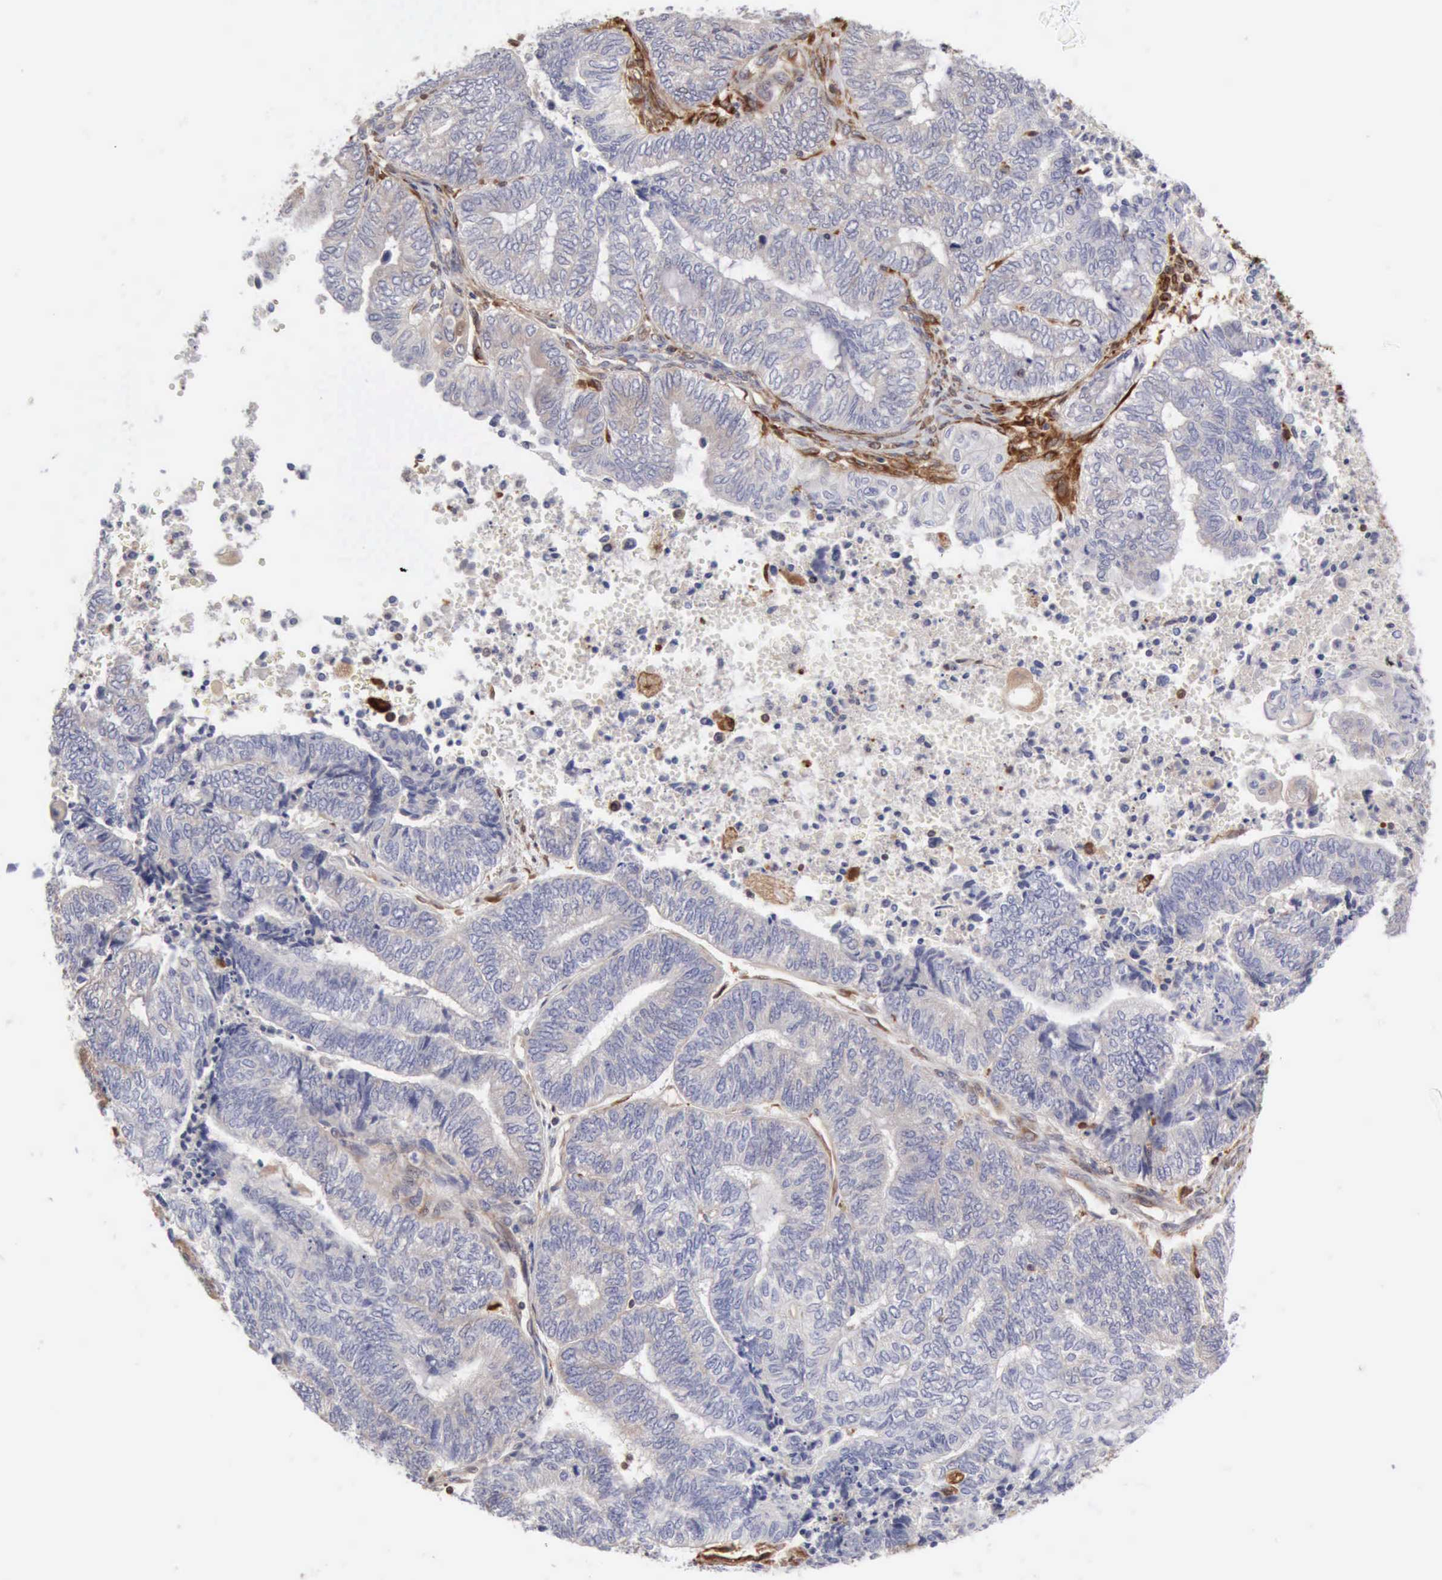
{"staining": {"intensity": "weak", "quantity": ">75%", "location": "cytoplasmic/membranous"}, "tissue": "endometrial cancer", "cell_type": "Tumor cells", "image_type": "cancer", "snomed": [{"axis": "morphology", "description": "Adenocarcinoma, NOS"}, {"axis": "topography", "description": "Uterus"}, {"axis": "topography", "description": "Endometrium"}], "caption": "Tumor cells show weak cytoplasmic/membranous positivity in approximately >75% of cells in endometrial adenocarcinoma.", "gene": "APOL2", "patient": {"sex": "female", "age": 70}}